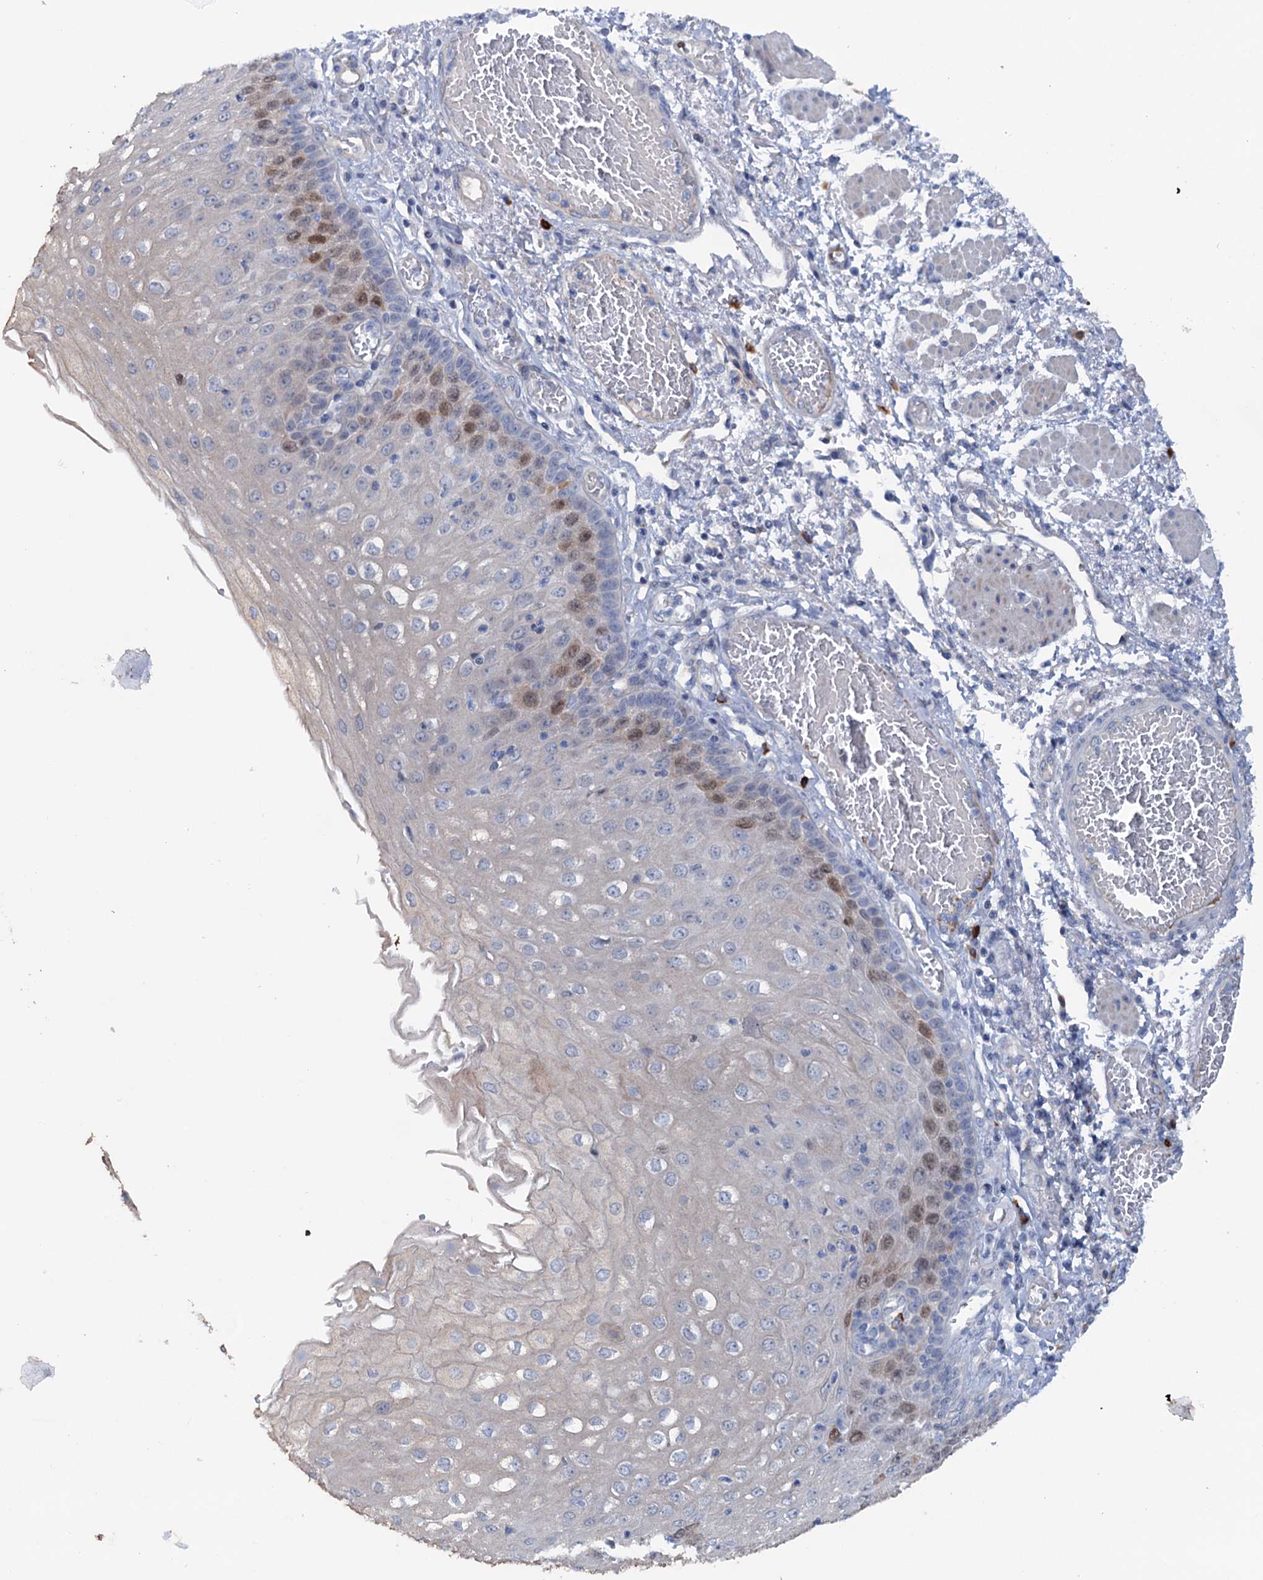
{"staining": {"intensity": "moderate", "quantity": "<25%", "location": "nuclear"}, "tissue": "esophagus", "cell_type": "Squamous epithelial cells", "image_type": "normal", "snomed": [{"axis": "morphology", "description": "Normal tissue, NOS"}, {"axis": "topography", "description": "Esophagus"}], "caption": "The immunohistochemical stain labels moderate nuclear staining in squamous epithelial cells of unremarkable esophagus.", "gene": "FAM111B", "patient": {"sex": "male", "age": 81}}